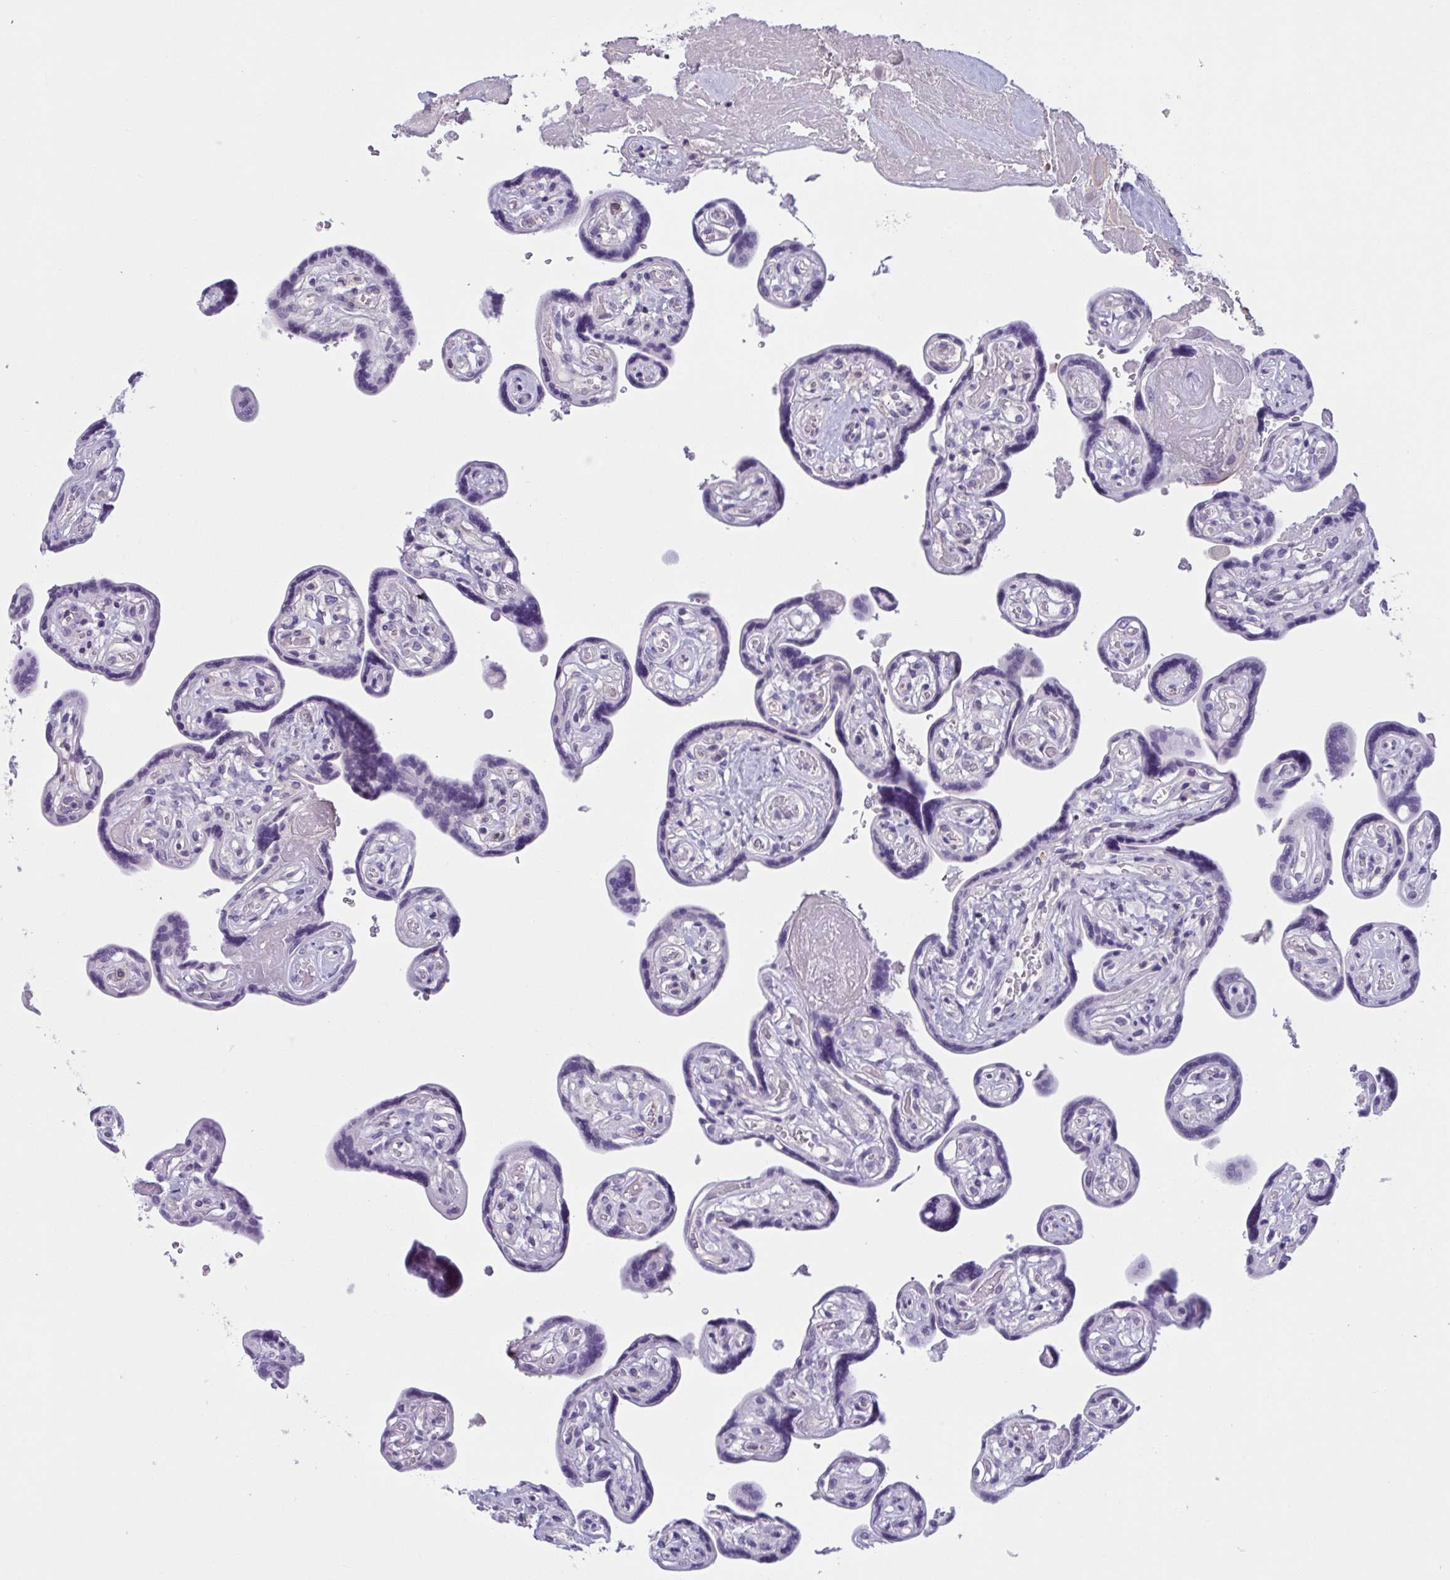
{"staining": {"intensity": "moderate", "quantity": "<25%", "location": "cytoplasmic/membranous"}, "tissue": "placenta", "cell_type": "Trophoblastic cells", "image_type": "normal", "snomed": [{"axis": "morphology", "description": "Normal tissue, NOS"}, {"axis": "topography", "description": "Placenta"}], "caption": "This photomicrograph shows immunohistochemistry (IHC) staining of normal placenta, with low moderate cytoplasmic/membranous positivity in about <25% of trophoblastic cells.", "gene": "WNT9B", "patient": {"sex": "female", "age": 32}}